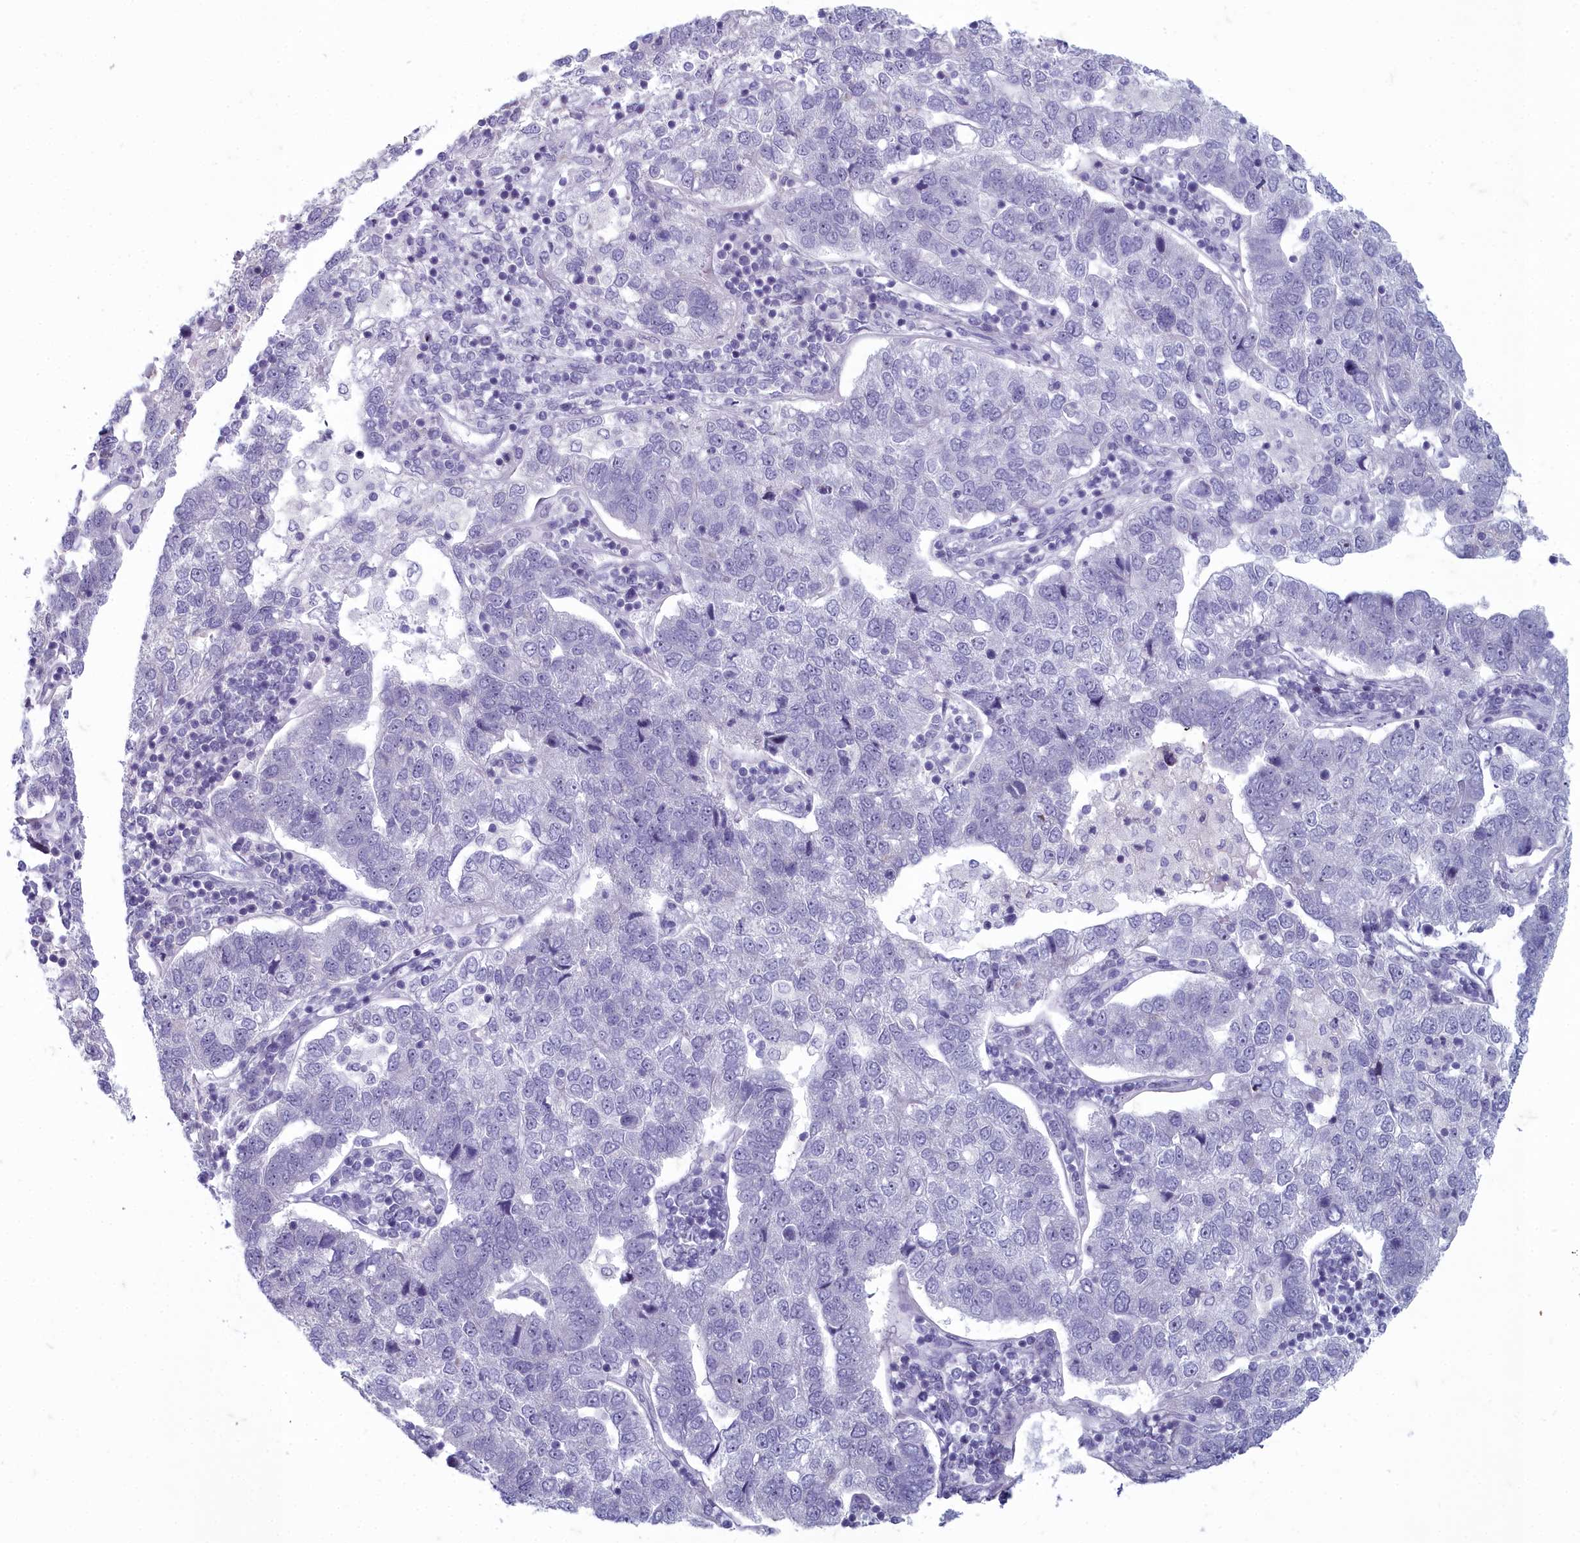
{"staining": {"intensity": "weak", "quantity": "<25%", "location": "nuclear"}, "tissue": "pancreatic cancer", "cell_type": "Tumor cells", "image_type": "cancer", "snomed": [{"axis": "morphology", "description": "Adenocarcinoma, NOS"}, {"axis": "topography", "description": "Pancreas"}], "caption": "Protein analysis of pancreatic cancer shows no significant positivity in tumor cells.", "gene": "INSYN2A", "patient": {"sex": "female", "age": 61}}